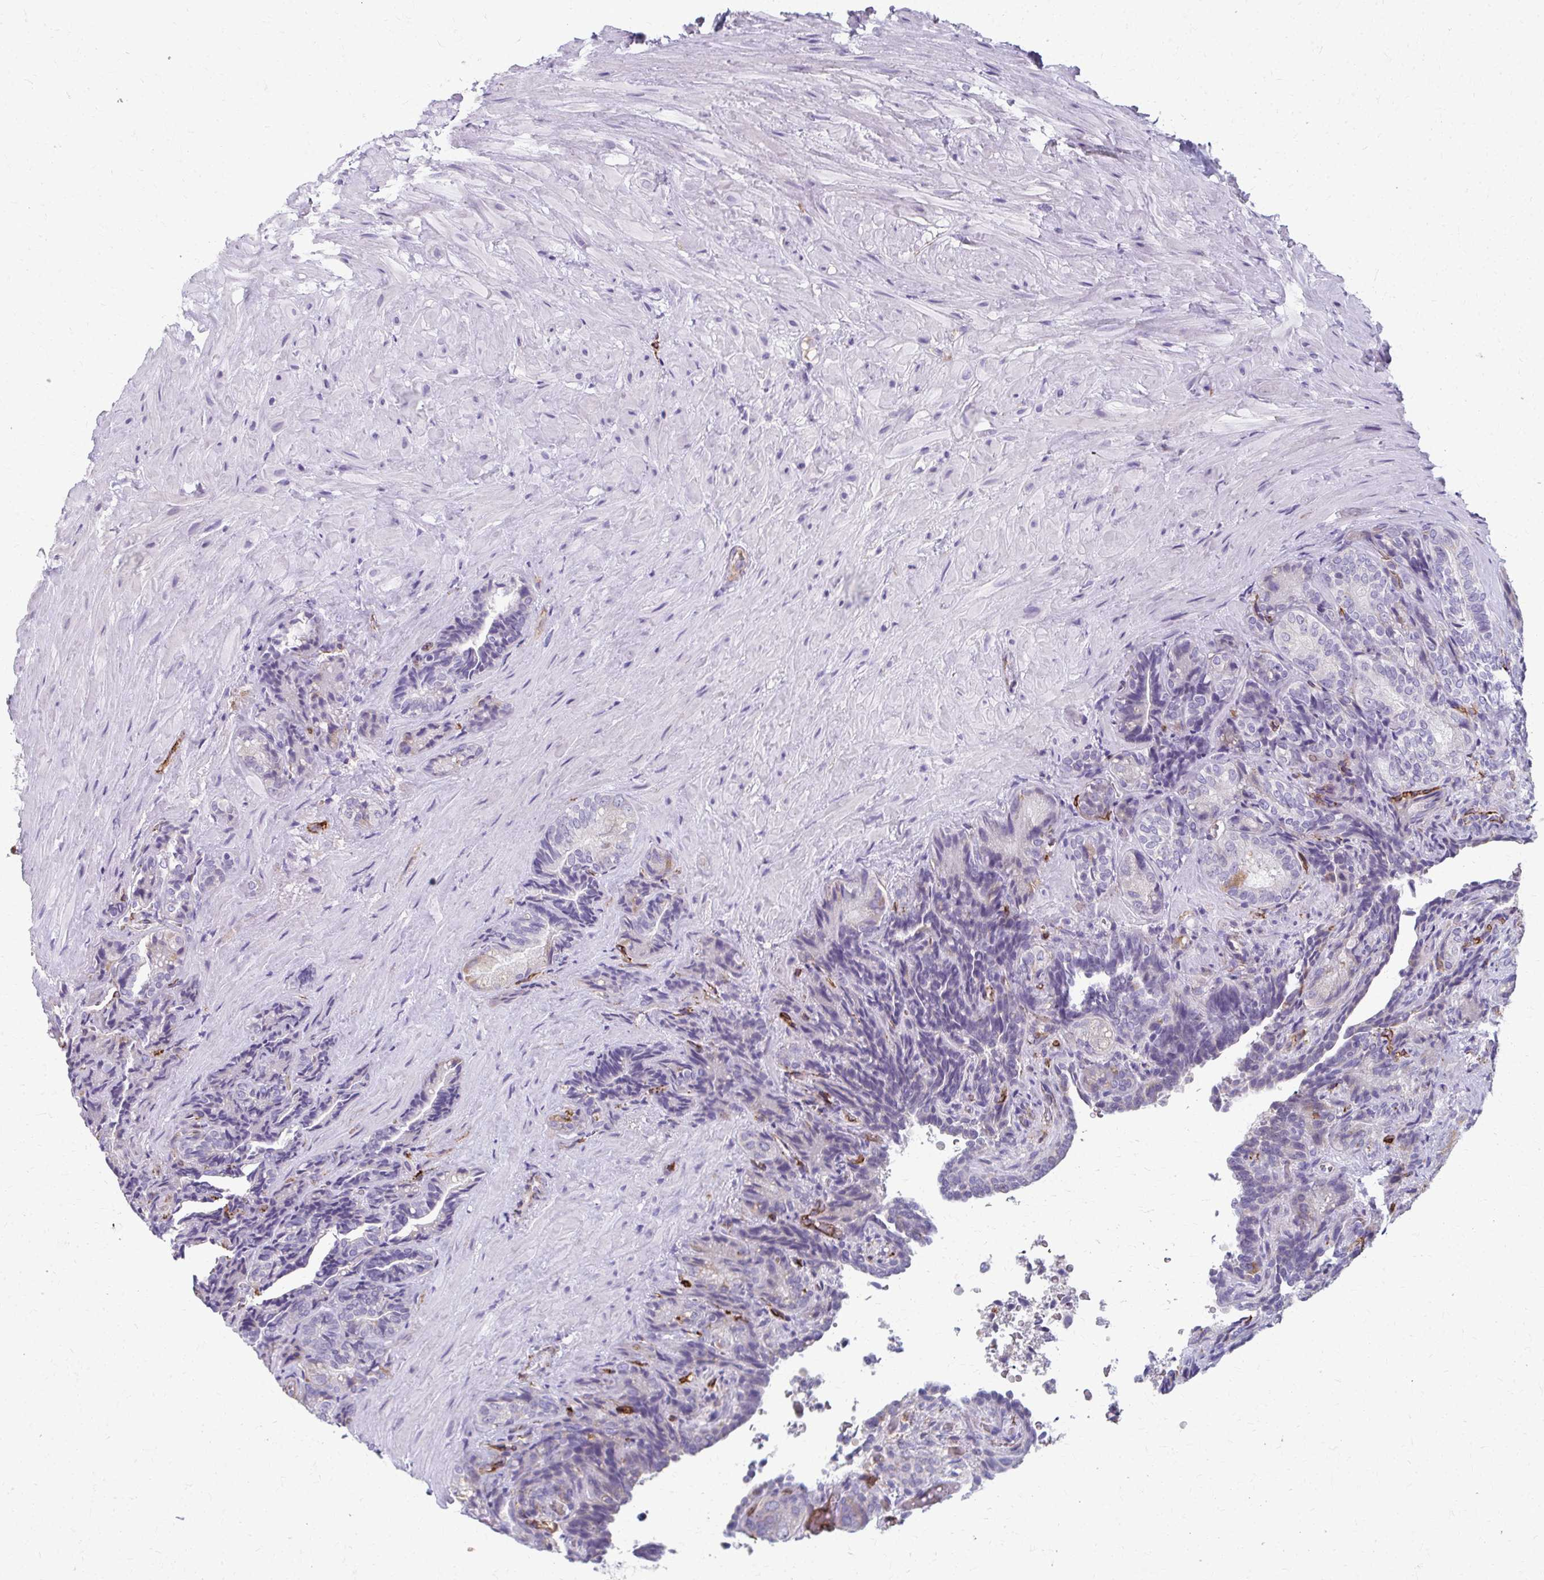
{"staining": {"intensity": "negative", "quantity": "none", "location": "none"}, "tissue": "seminal vesicle", "cell_type": "Glandular cells", "image_type": "normal", "snomed": [{"axis": "morphology", "description": "Normal tissue, NOS"}, {"axis": "topography", "description": "Seminal veicle"}], "caption": "This is a image of immunohistochemistry (IHC) staining of unremarkable seminal vesicle, which shows no positivity in glandular cells. (Stains: DAB immunohistochemistry with hematoxylin counter stain, Microscopy: brightfield microscopy at high magnification).", "gene": "ADIPOQ", "patient": {"sex": "male", "age": 68}}